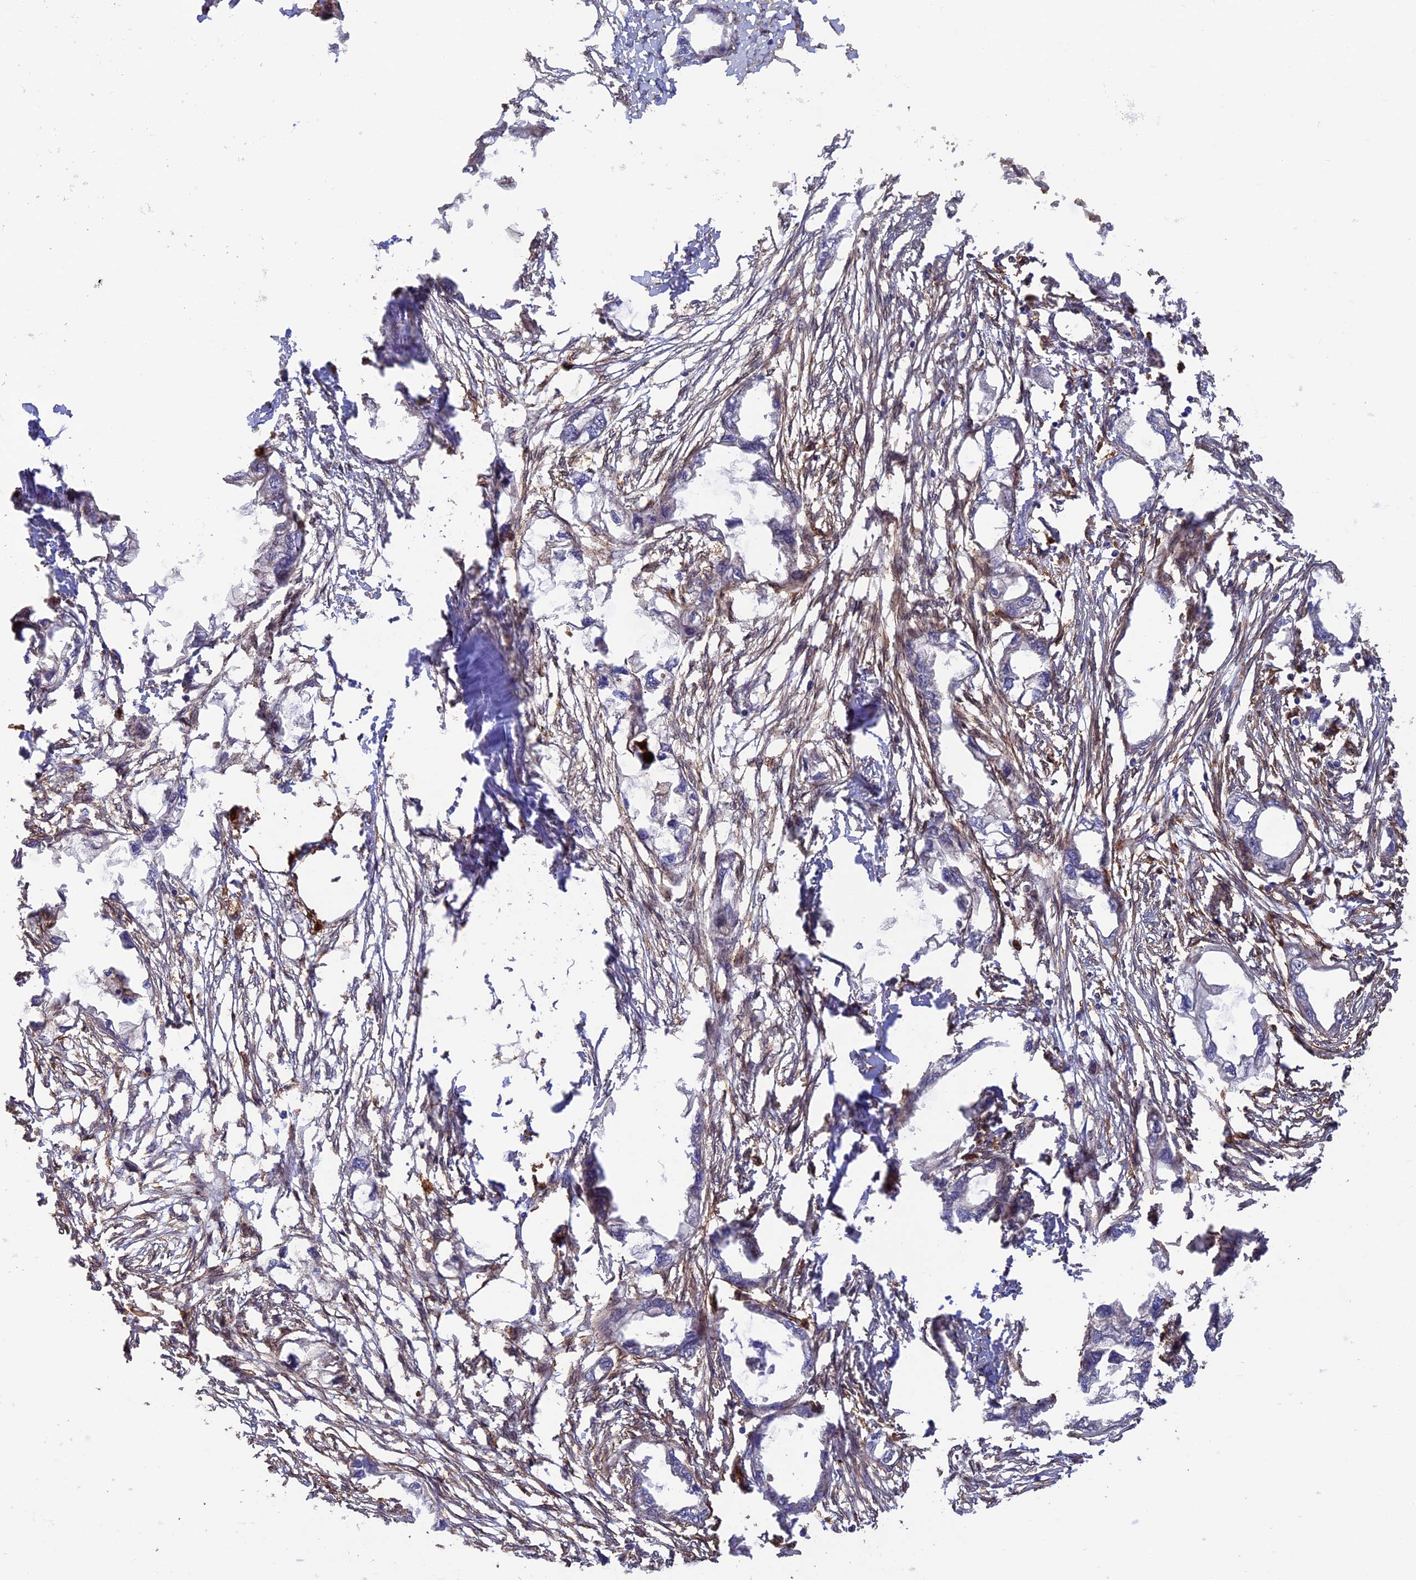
{"staining": {"intensity": "negative", "quantity": "none", "location": "none"}, "tissue": "endometrial cancer", "cell_type": "Tumor cells", "image_type": "cancer", "snomed": [{"axis": "morphology", "description": "Adenocarcinoma, NOS"}, {"axis": "morphology", "description": "Adenocarcinoma, metastatic, NOS"}, {"axis": "topography", "description": "Adipose tissue"}, {"axis": "topography", "description": "Endometrium"}], "caption": "Protein analysis of endometrial cancer demonstrates no significant positivity in tumor cells. (Brightfield microscopy of DAB (3,3'-diaminobenzidine) immunohistochemistry (IHC) at high magnification).", "gene": "FERMT1", "patient": {"sex": "female", "age": 67}}